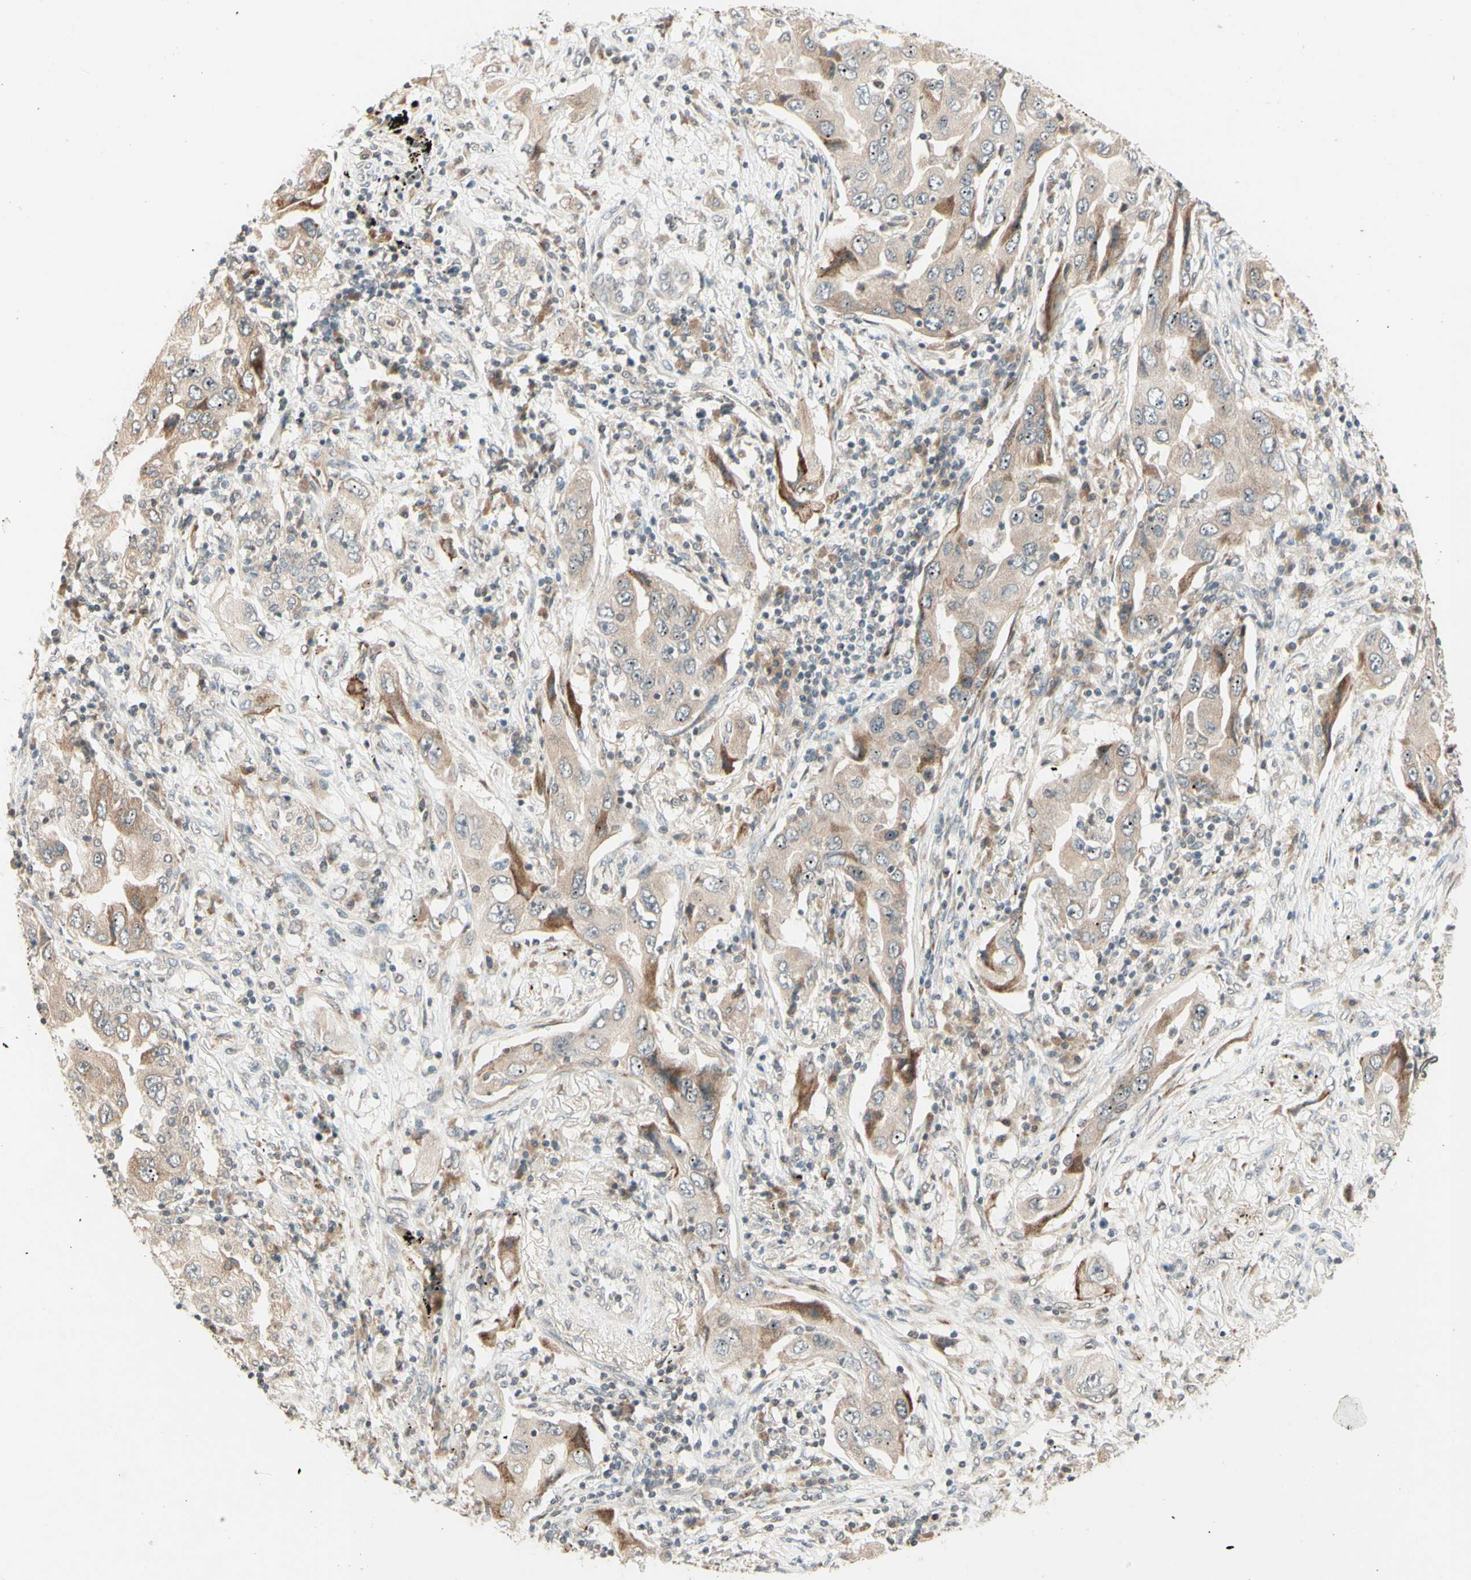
{"staining": {"intensity": "moderate", "quantity": "<25%", "location": "cytoplasmic/membranous"}, "tissue": "lung cancer", "cell_type": "Tumor cells", "image_type": "cancer", "snomed": [{"axis": "morphology", "description": "Adenocarcinoma, NOS"}, {"axis": "topography", "description": "Lung"}], "caption": "DAB (3,3'-diaminobenzidine) immunohistochemical staining of human lung cancer (adenocarcinoma) reveals moderate cytoplasmic/membranous protein staining in approximately <25% of tumor cells.", "gene": "ZW10", "patient": {"sex": "female", "age": 65}}